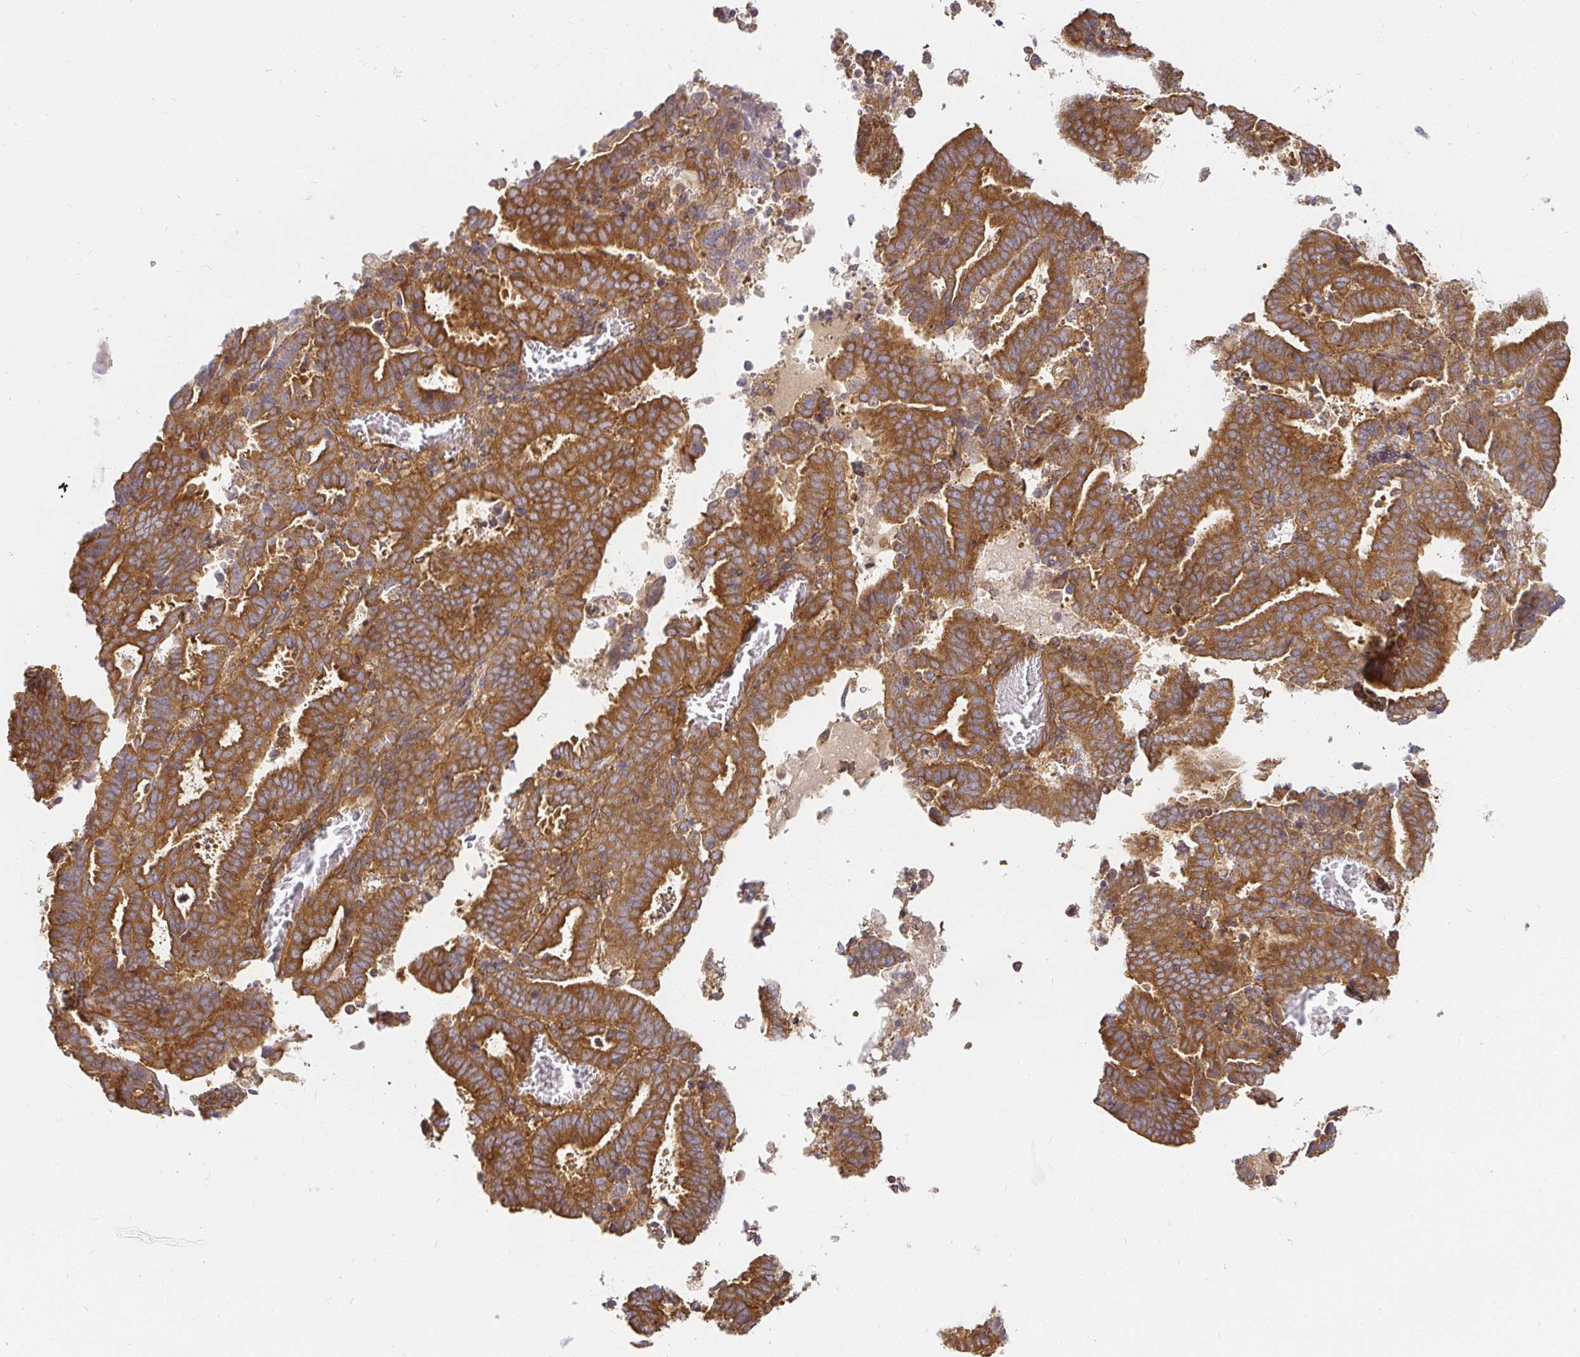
{"staining": {"intensity": "moderate", "quantity": ">75%", "location": "cytoplasmic/membranous"}, "tissue": "endometrial cancer", "cell_type": "Tumor cells", "image_type": "cancer", "snomed": [{"axis": "morphology", "description": "Adenocarcinoma, NOS"}, {"axis": "topography", "description": "Uterus"}], "caption": "This is a photomicrograph of IHC staining of adenocarcinoma (endometrial), which shows moderate positivity in the cytoplasmic/membranous of tumor cells.", "gene": "KIF5B", "patient": {"sex": "female", "age": 83}}